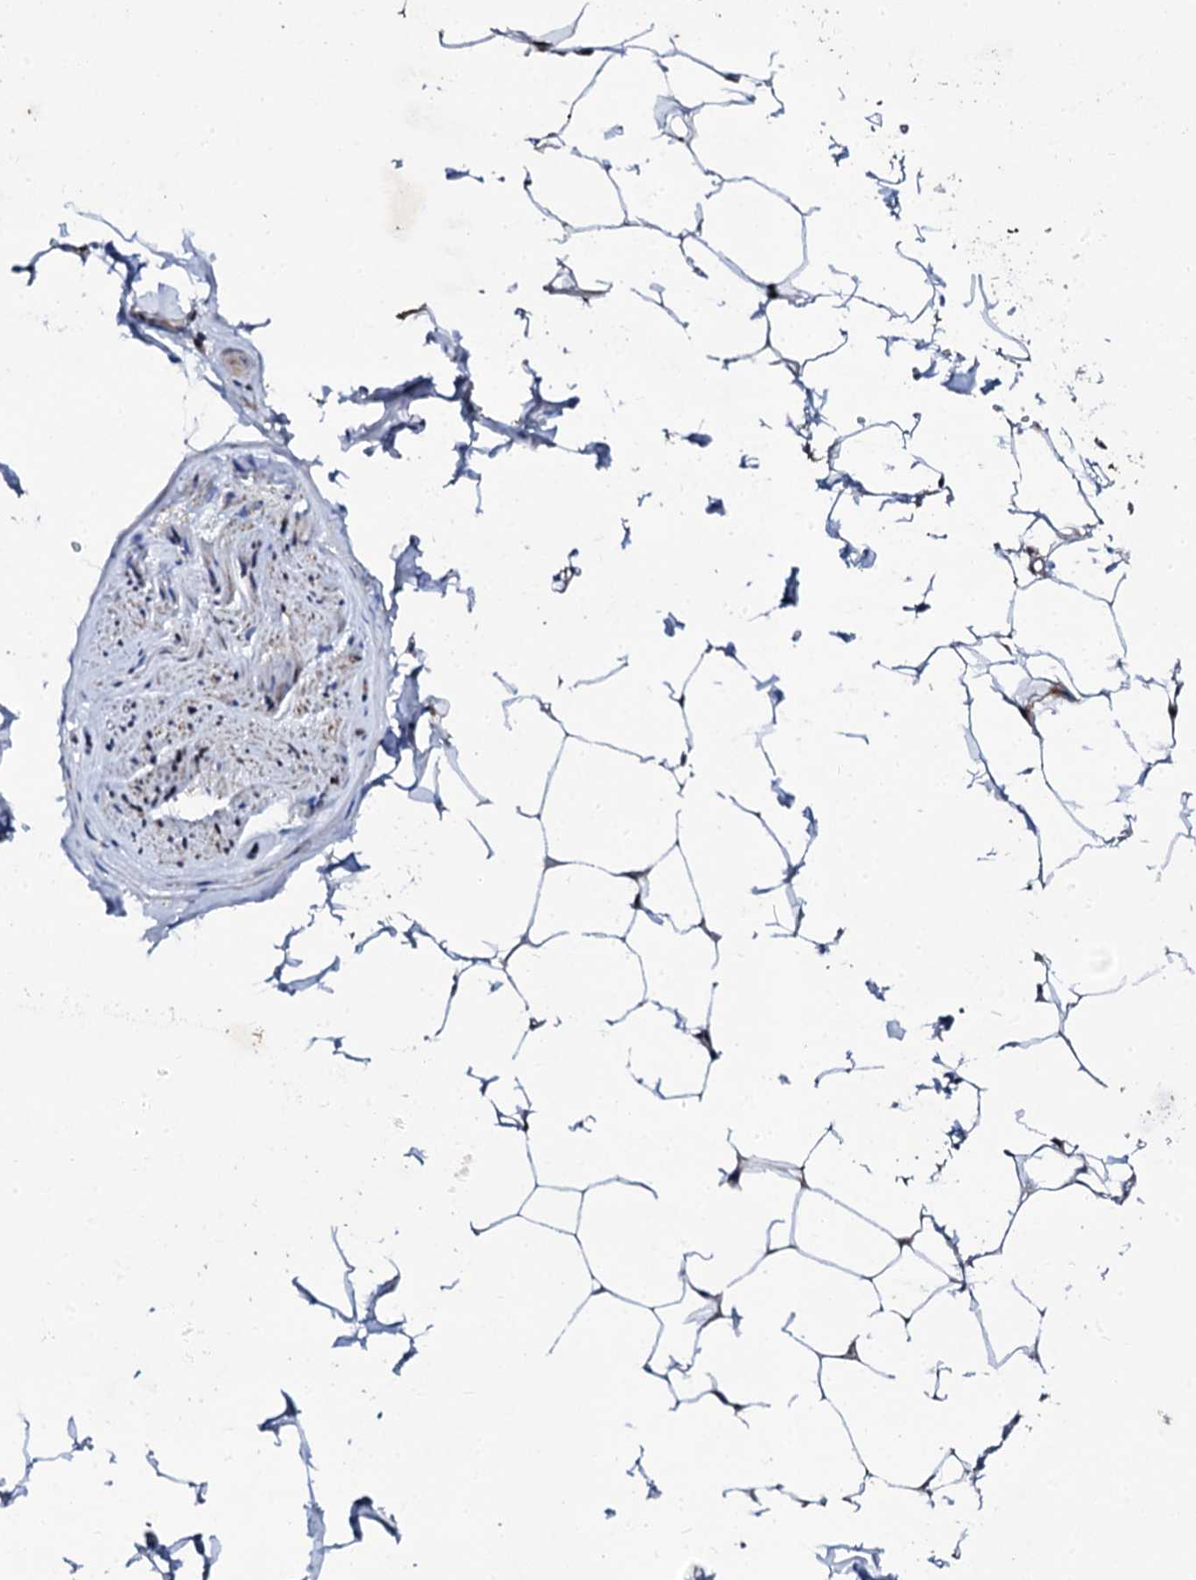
{"staining": {"intensity": "moderate", "quantity": "<25%", "location": "nuclear"}, "tissue": "adipose tissue", "cell_type": "Adipocytes", "image_type": "normal", "snomed": [{"axis": "morphology", "description": "Normal tissue, NOS"}, {"axis": "morphology", "description": "Adenocarcinoma, Low grade"}, {"axis": "topography", "description": "Prostate"}, {"axis": "topography", "description": "Peripheral nerve tissue"}], "caption": "Immunohistochemistry photomicrograph of normal adipose tissue stained for a protein (brown), which shows low levels of moderate nuclear positivity in approximately <25% of adipocytes.", "gene": "CSTF3", "patient": {"sex": "male", "age": 63}}